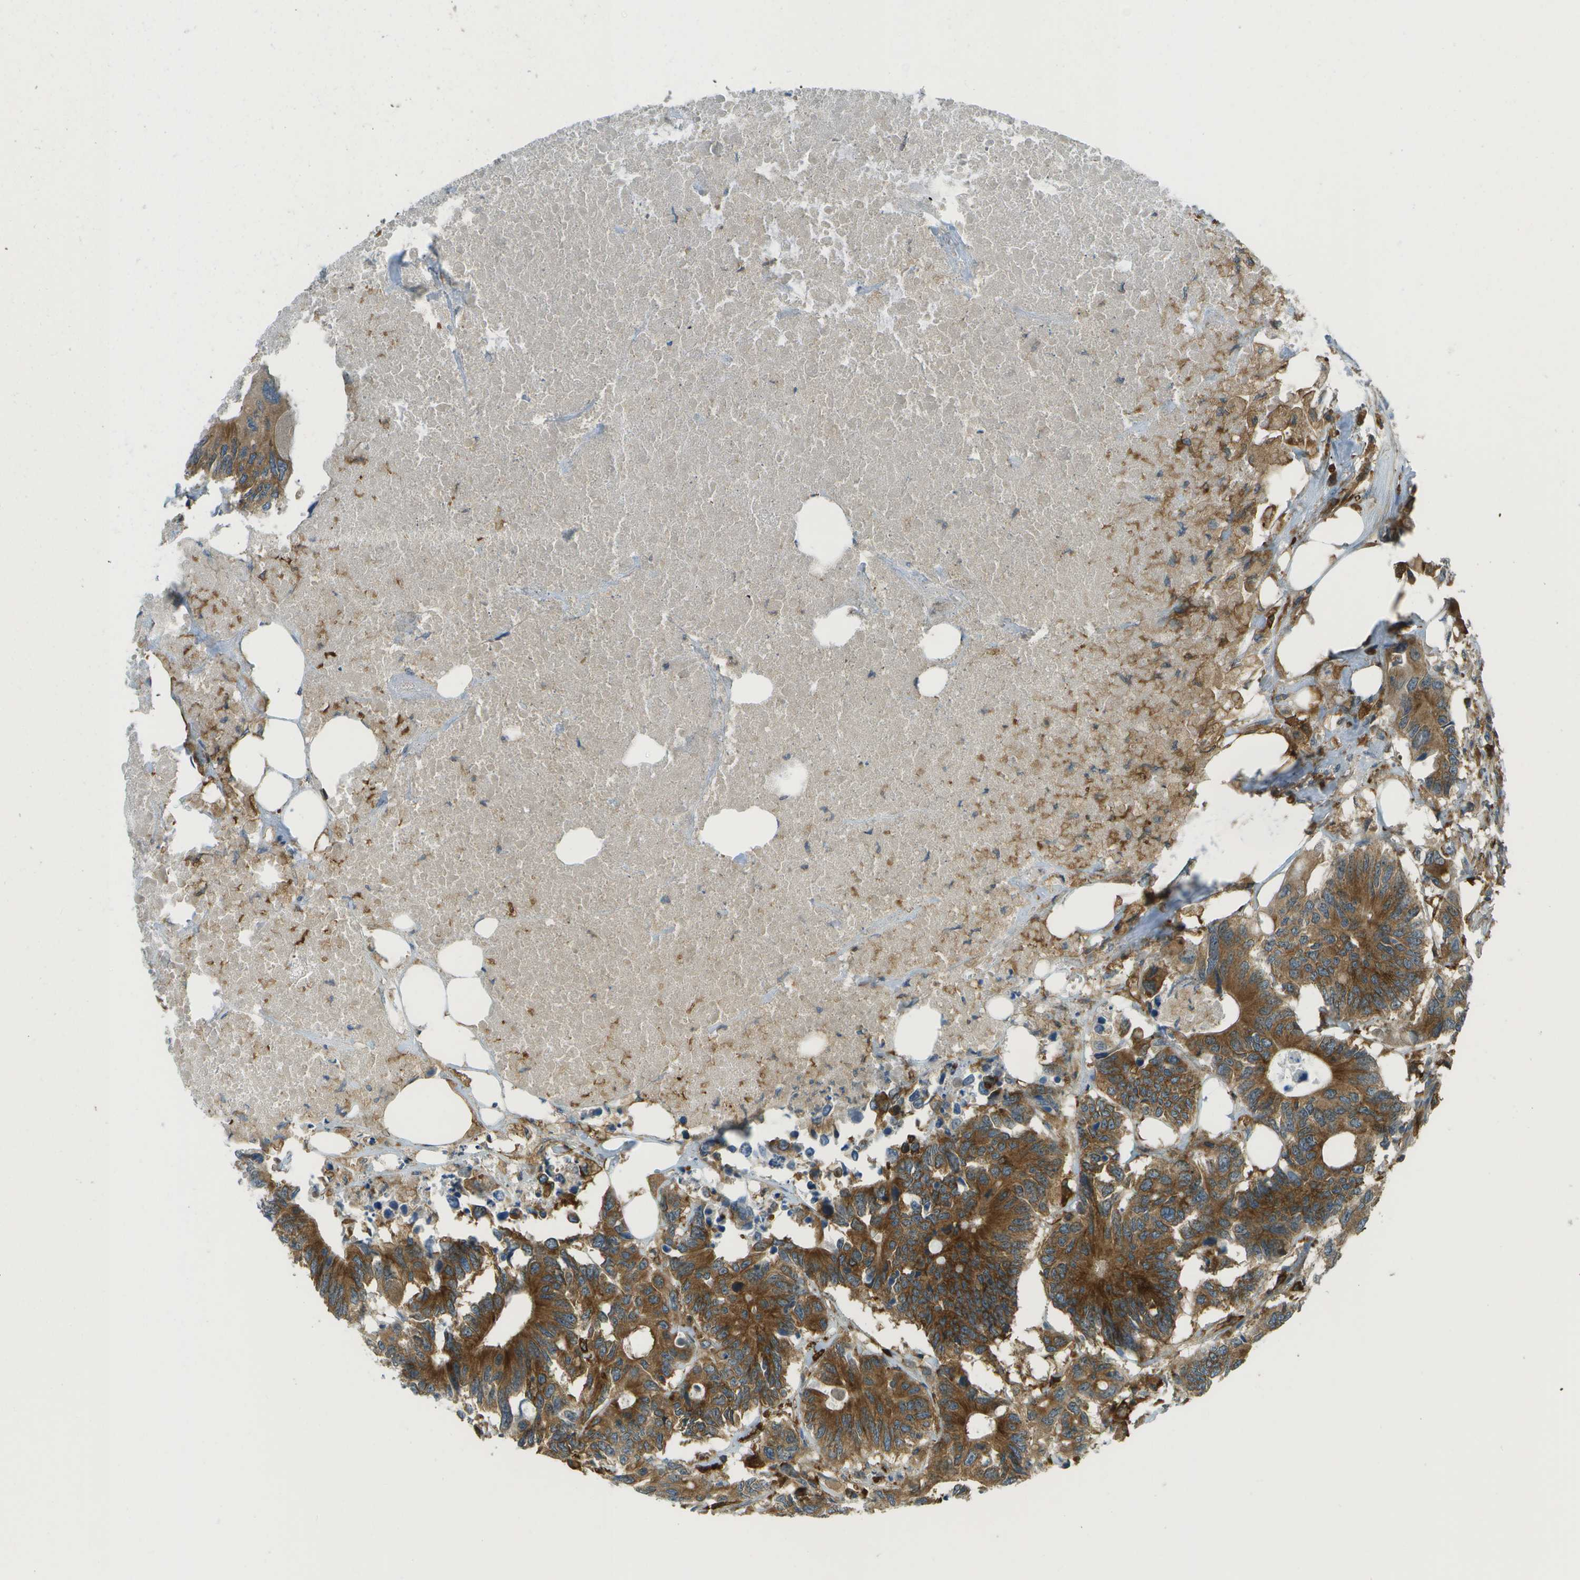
{"staining": {"intensity": "moderate", "quantity": ">75%", "location": "cytoplasmic/membranous"}, "tissue": "colorectal cancer", "cell_type": "Tumor cells", "image_type": "cancer", "snomed": [{"axis": "morphology", "description": "Adenocarcinoma, NOS"}, {"axis": "topography", "description": "Colon"}], "caption": "The immunohistochemical stain labels moderate cytoplasmic/membranous positivity in tumor cells of colorectal adenocarcinoma tissue. (brown staining indicates protein expression, while blue staining denotes nuclei).", "gene": "TMTC1", "patient": {"sex": "male", "age": 71}}